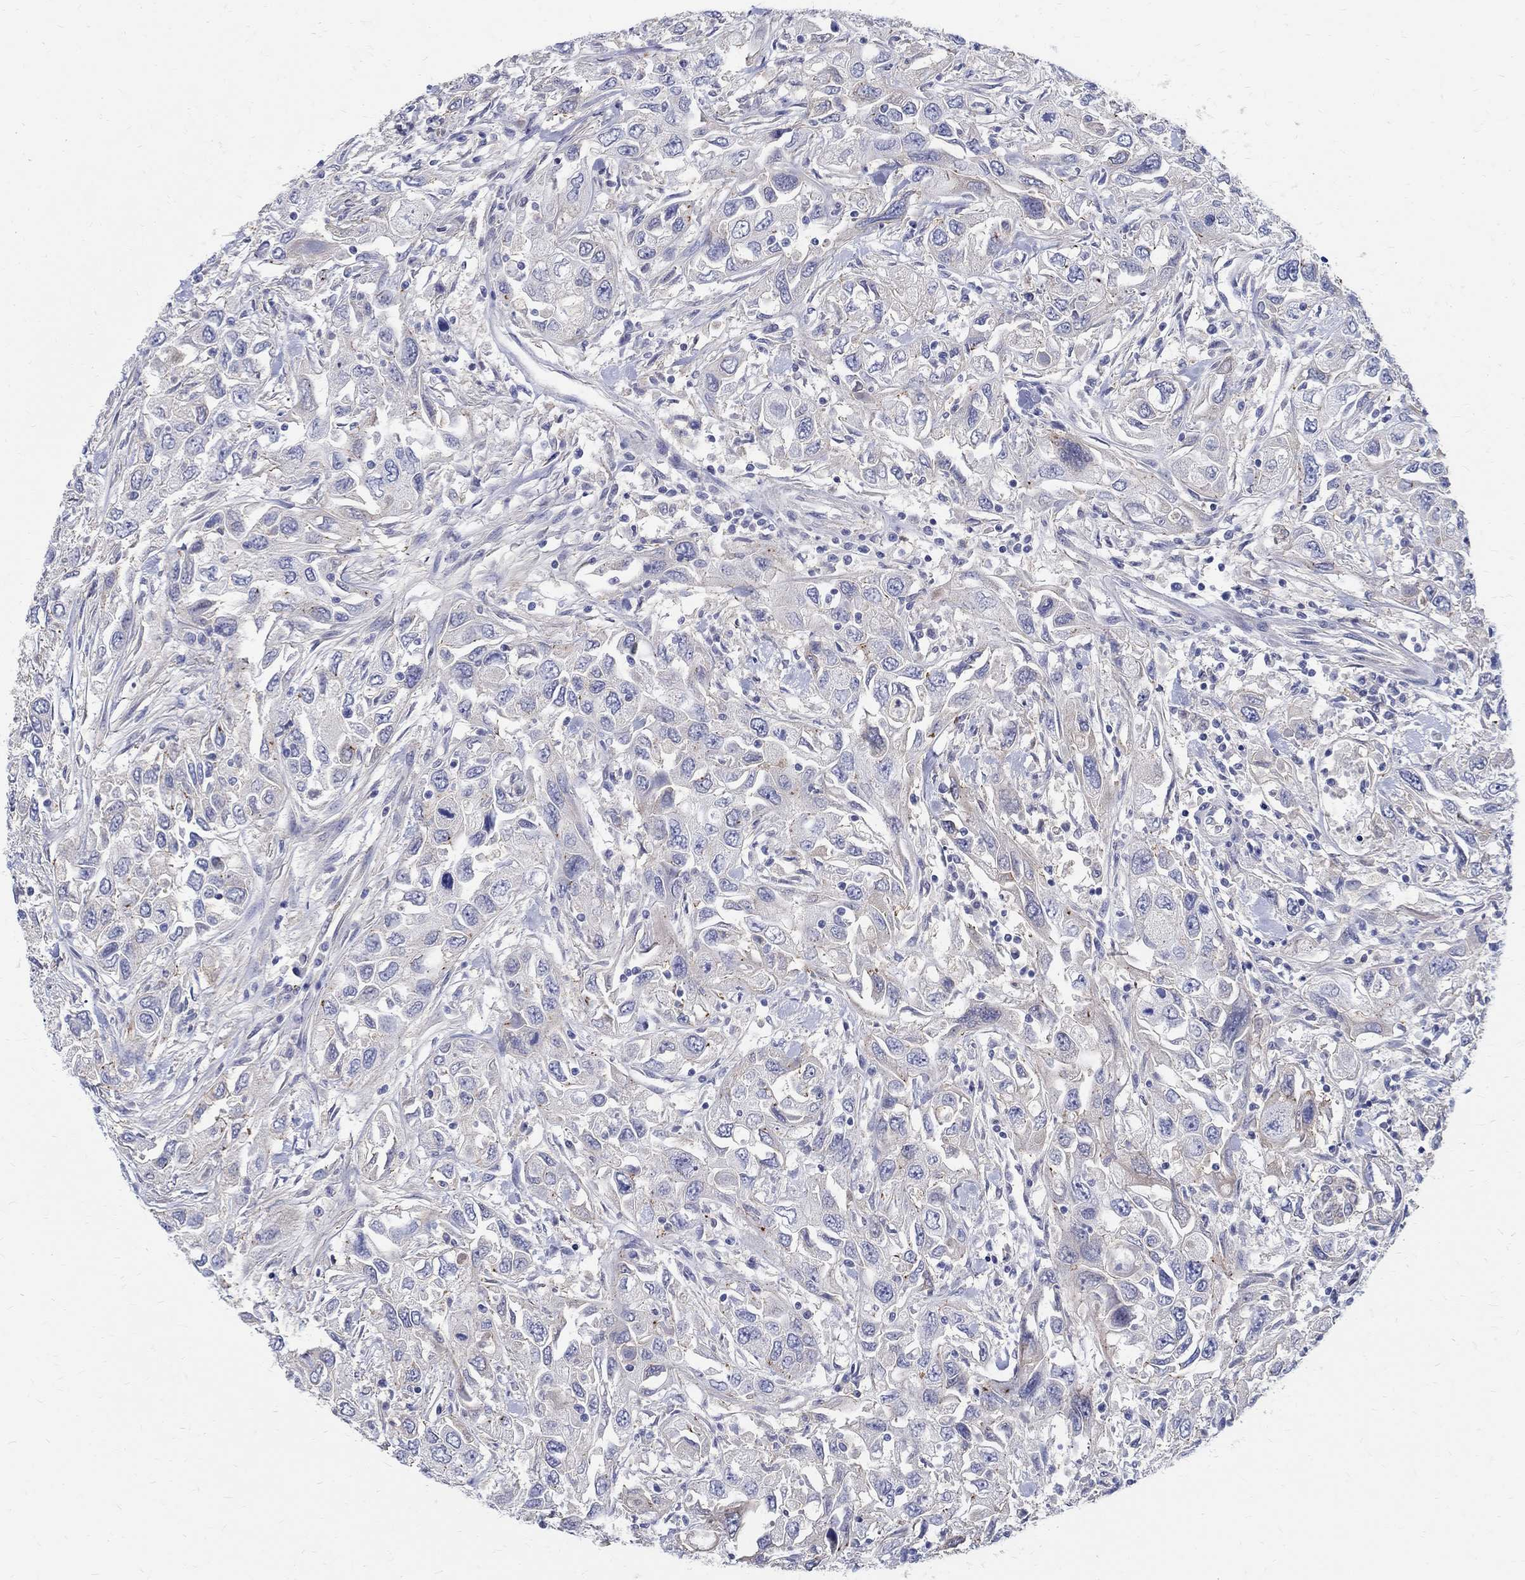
{"staining": {"intensity": "negative", "quantity": "none", "location": "none"}, "tissue": "urothelial cancer", "cell_type": "Tumor cells", "image_type": "cancer", "snomed": [{"axis": "morphology", "description": "Urothelial carcinoma, High grade"}, {"axis": "topography", "description": "Urinary bladder"}], "caption": "This is an IHC histopathology image of human urothelial carcinoma (high-grade). There is no staining in tumor cells.", "gene": "SOX2", "patient": {"sex": "male", "age": 76}}